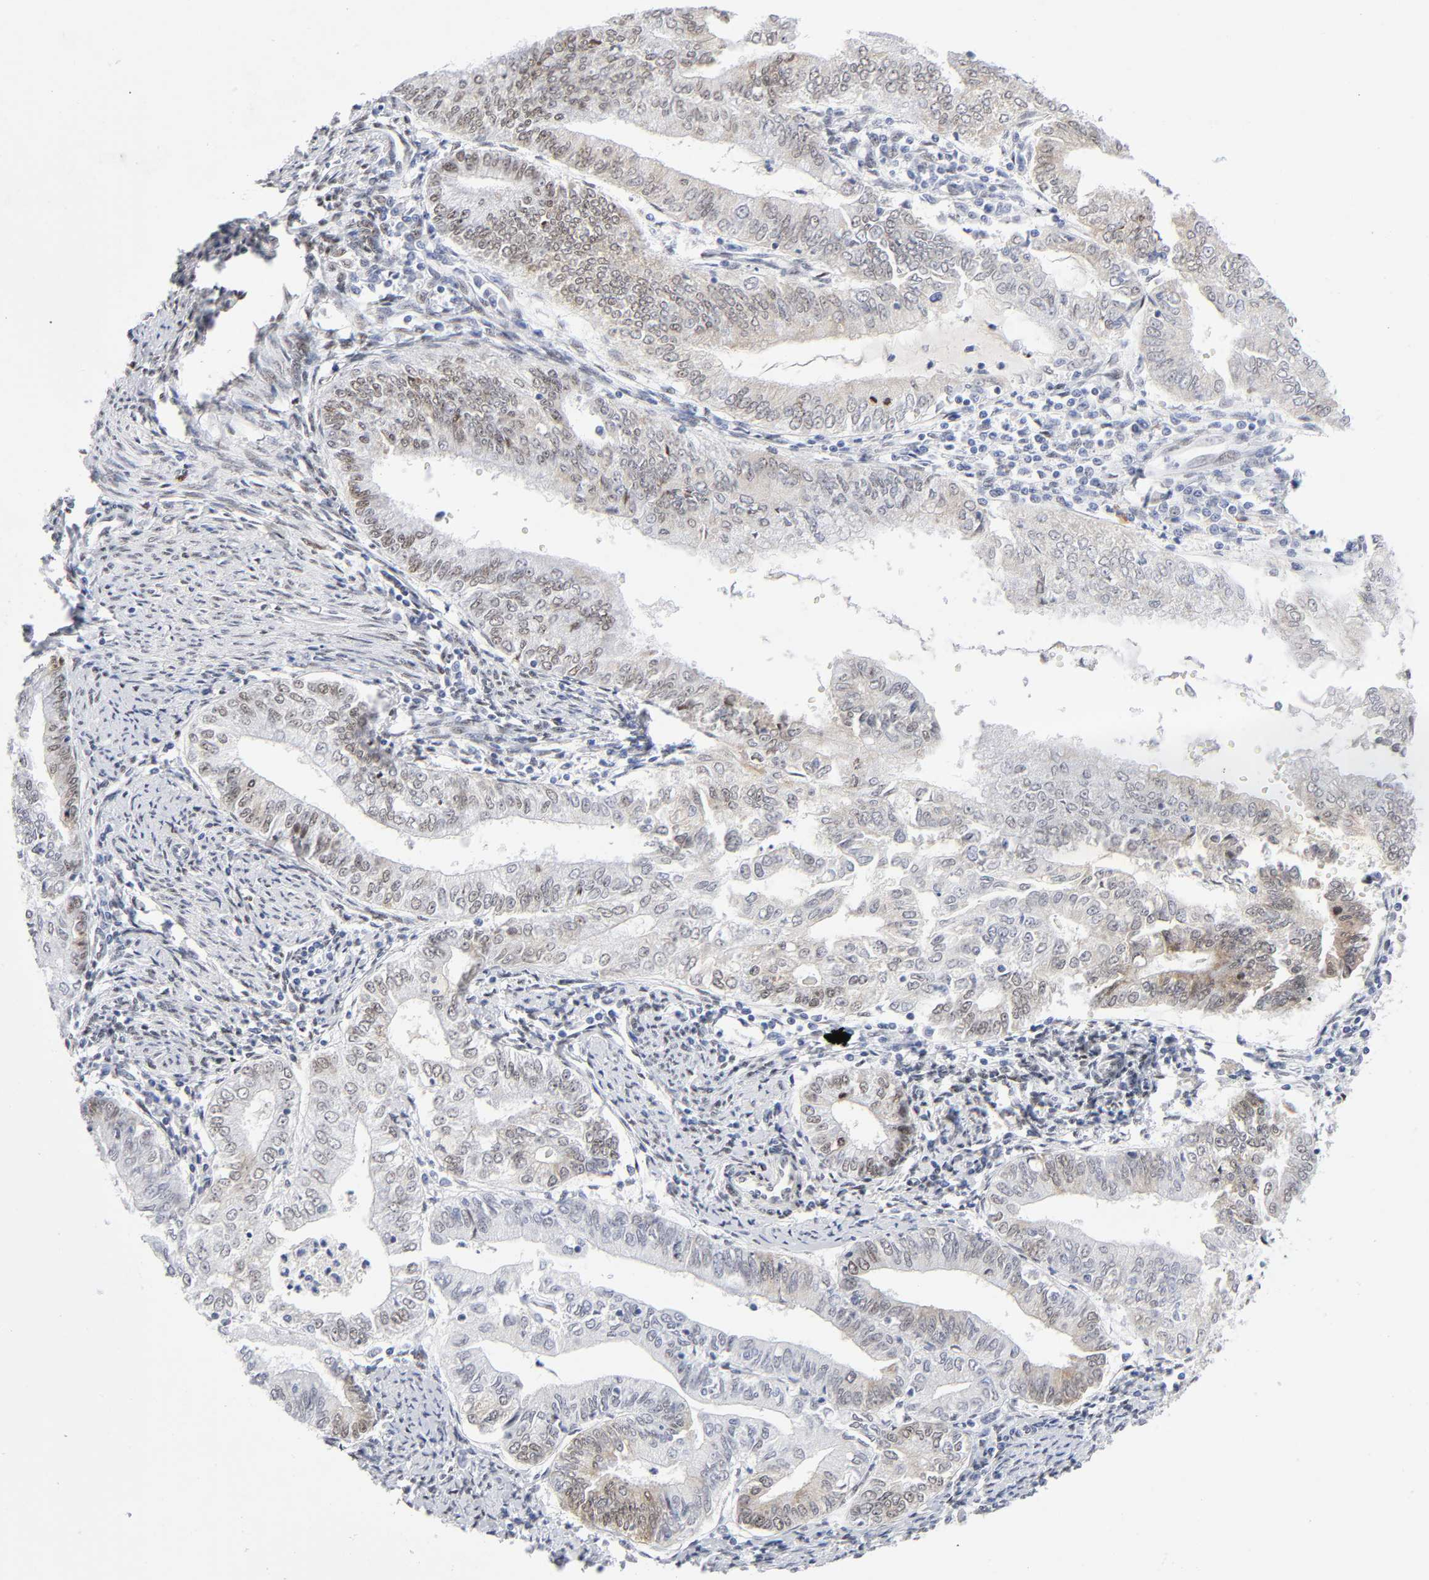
{"staining": {"intensity": "weak", "quantity": "25%-75%", "location": "cytoplasmic/membranous,nuclear"}, "tissue": "endometrial cancer", "cell_type": "Tumor cells", "image_type": "cancer", "snomed": [{"axis": "morphology", "description": "Adenocarcinoma, NOS"}, {"axis": "topography", "description": "Endometrium"}], "caption": "Endometrial adenocarcinoma stained for a protein (brown) reveals weak cytoplasmic/membranous and nuclear positive positivity in about 25%-75% of tumor cells.", "gene": "NFIC", "patient": {"sex": "female", "age": 66}}